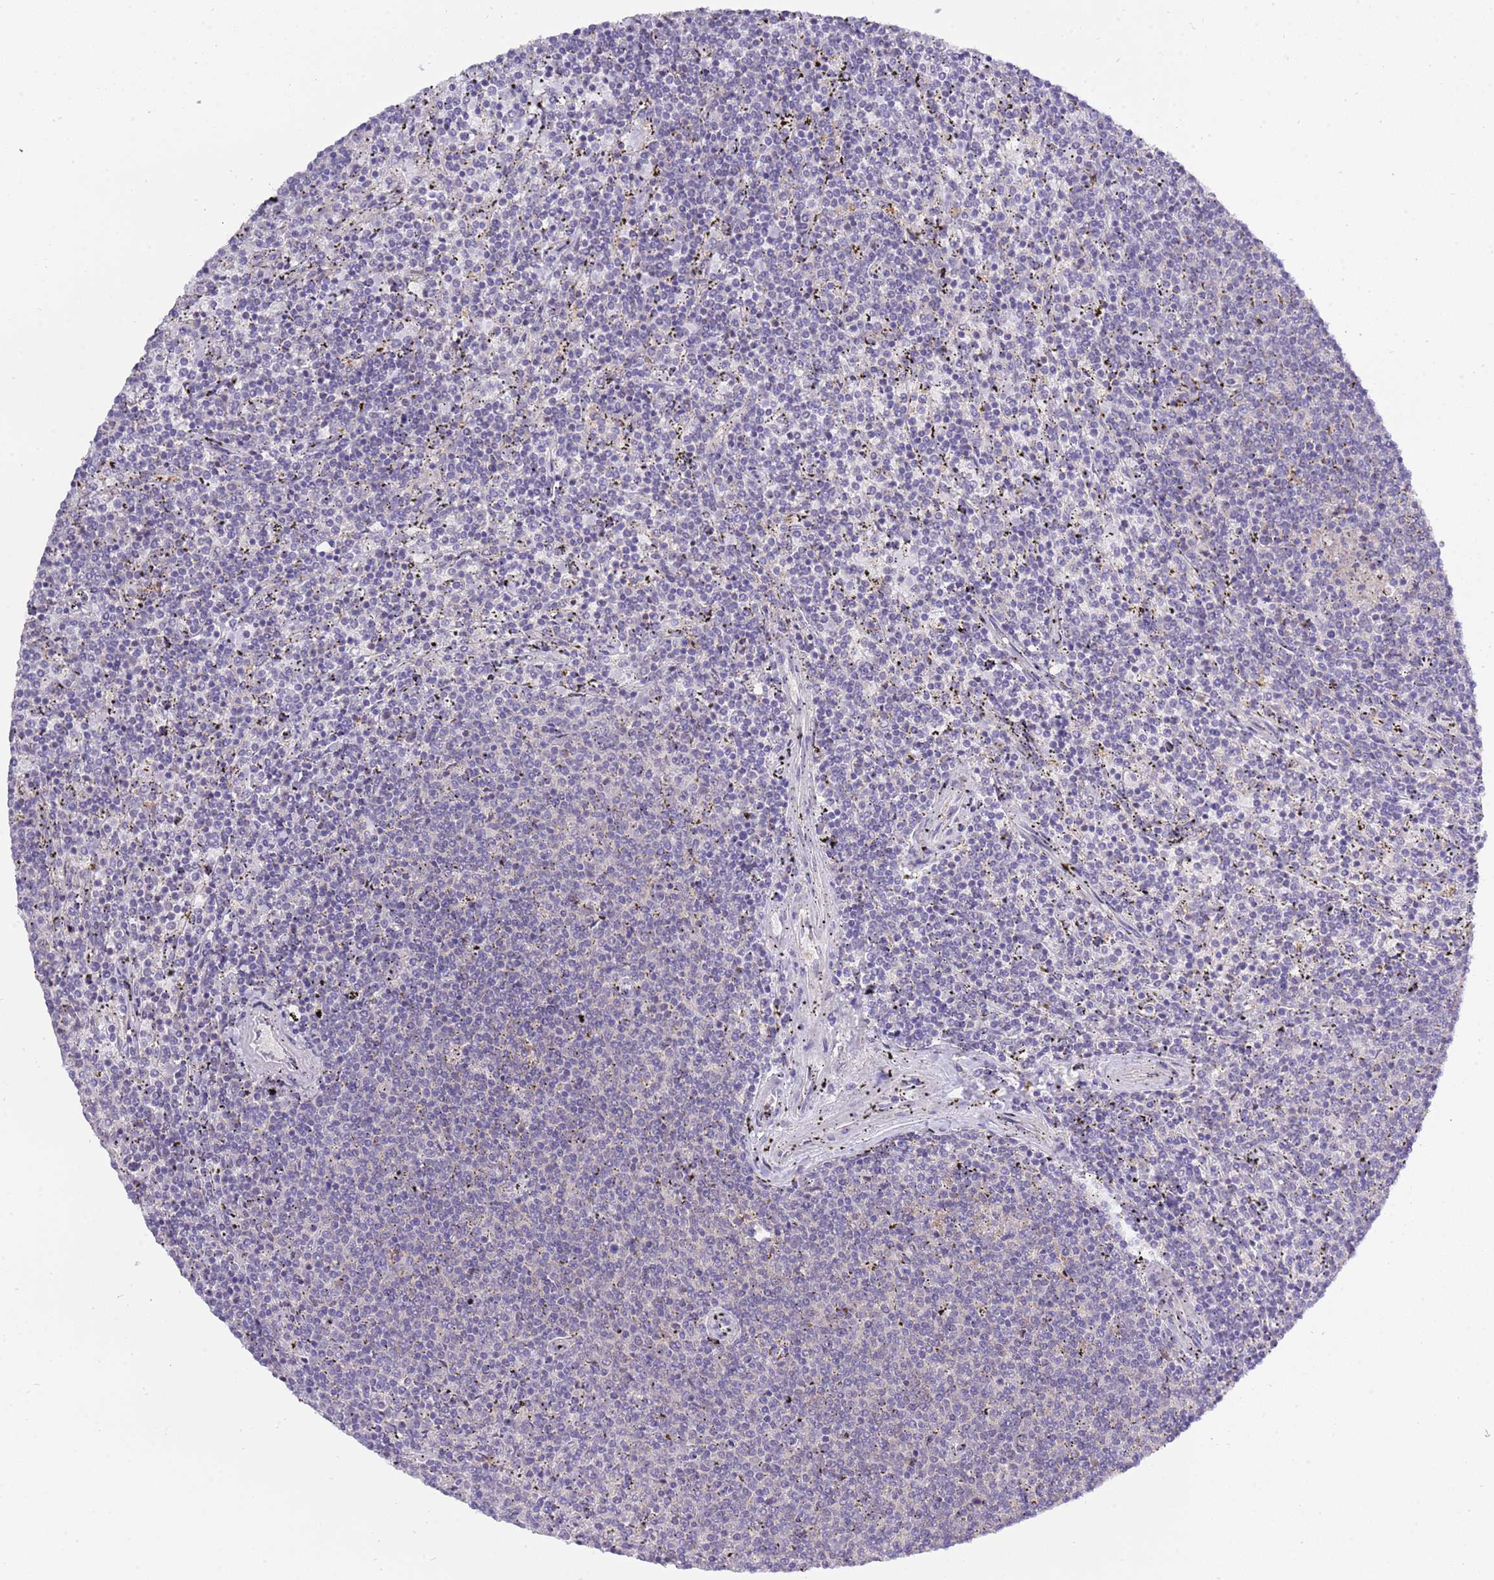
{"staining": {"intensity": "negative", "quantity": "none", "location": "none"}, "tissue": "lymphoma", "cell_type": "Tumor cells", "image_type": "cancer", "snomed": [{"axis": "morphology", "description": "Malignant lymphoma, non-Hodgkin's type, Low grade"}, {"axis": "topography", "description": "Spleen"}], "caption": "This is a histopathology image of immunohistochemistry staining of lymphoma, which shows no positivity in tumor cells.", "gene": "STIP1", "patient": {"sex": "female", "age": 50}}